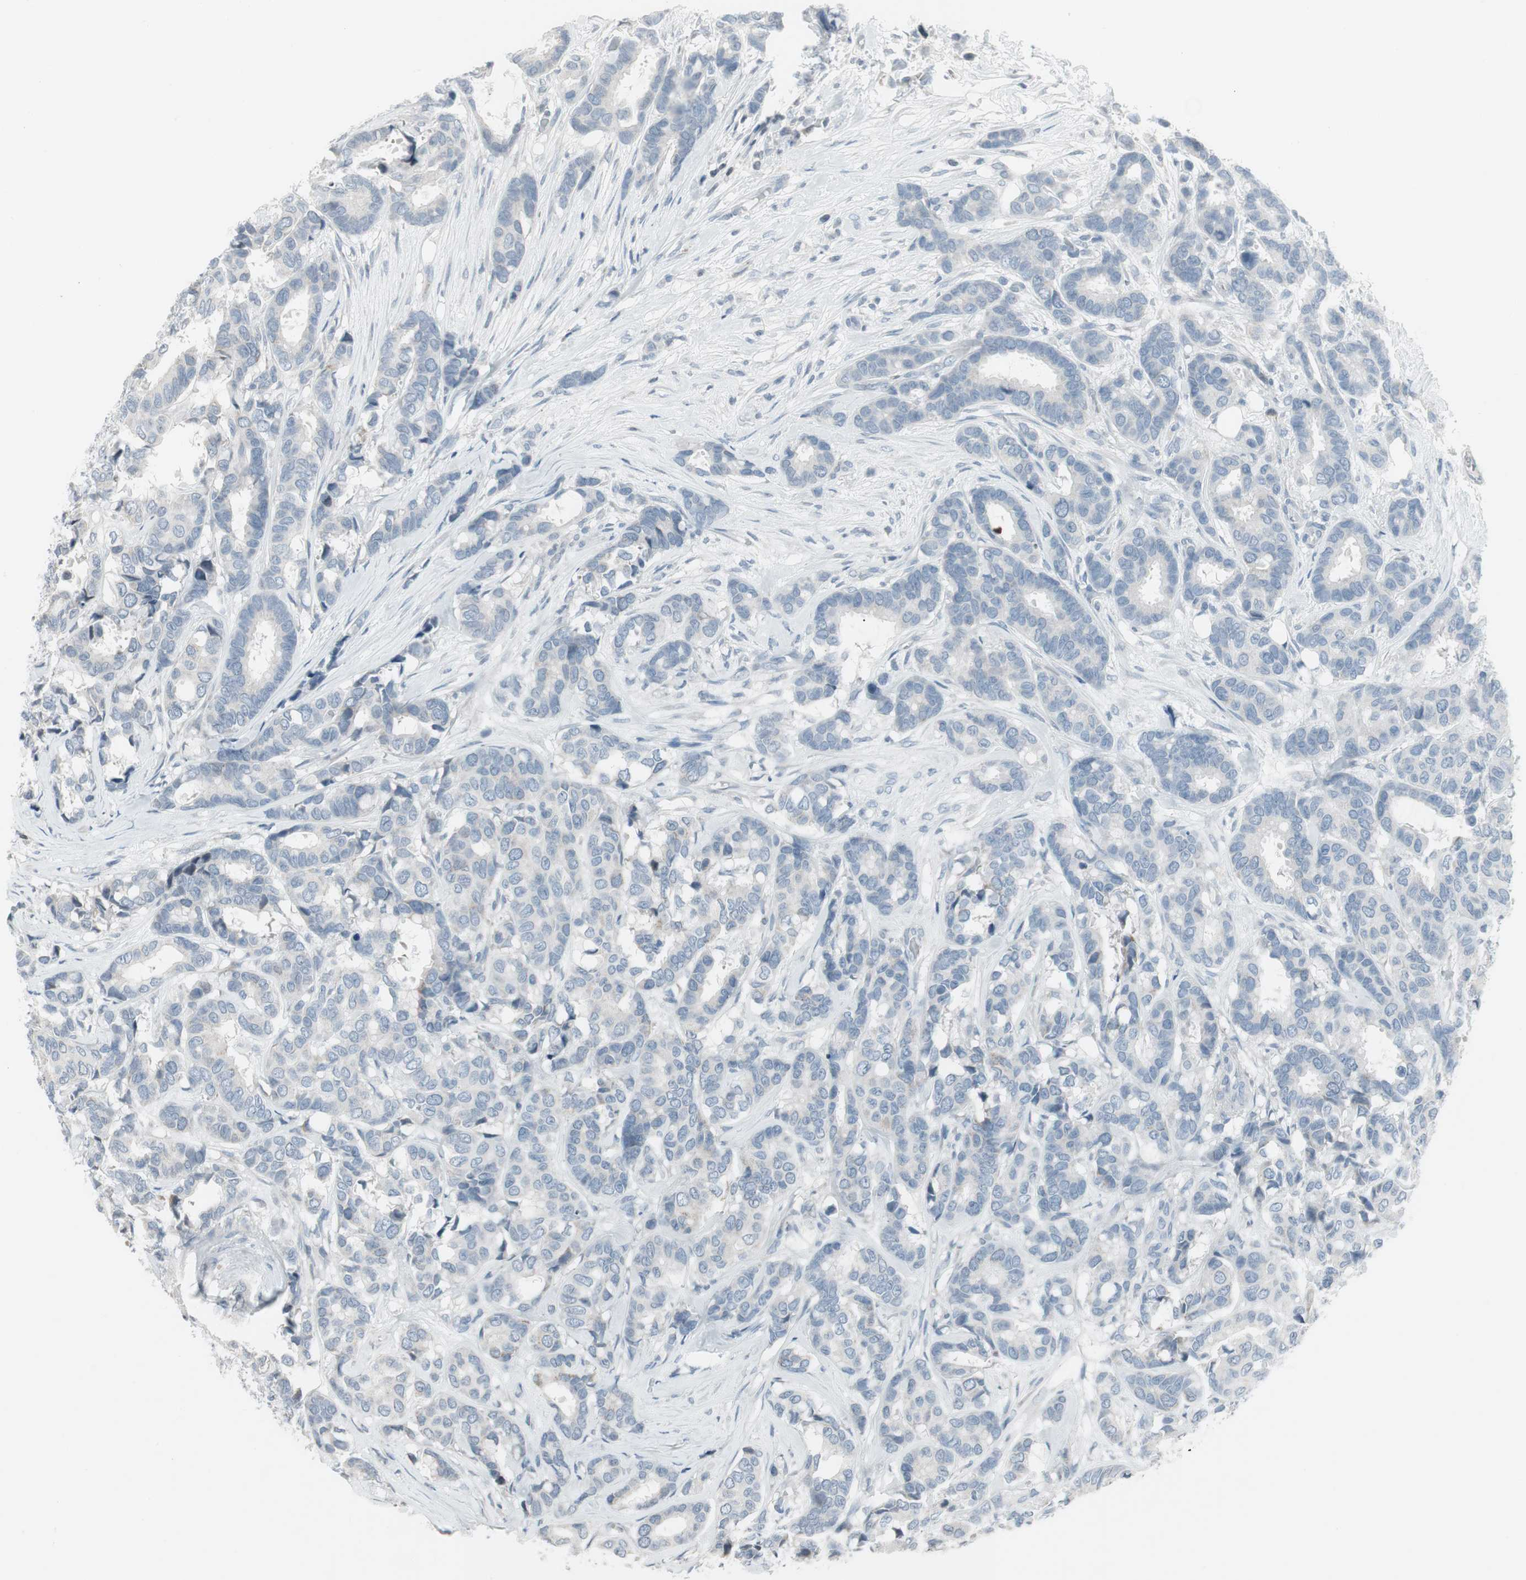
{"staining": {"intensity": "negative", "quantity": "none", "location": "none"}, "tissue": "breast cancer", "cell_type": "Tumor cells", "image_type": "cancer", "snomed": [{"axis": "morphology", "description": "Duct carcinoma"}, {"axis": "topography", "description": "Breast"}], "caption": "Tumor cells show no significant protein staining in invasive ductal carcinoma (breast). The staining was performed using DAB (3,3'-diaminobenzidine) to visualize the protein expression in brown, while the nuclei were stained in blue with hematoxylin (Magnification: 20x).", "gene": "ARG2", "patient": {"sex": "female", "age": 87}}